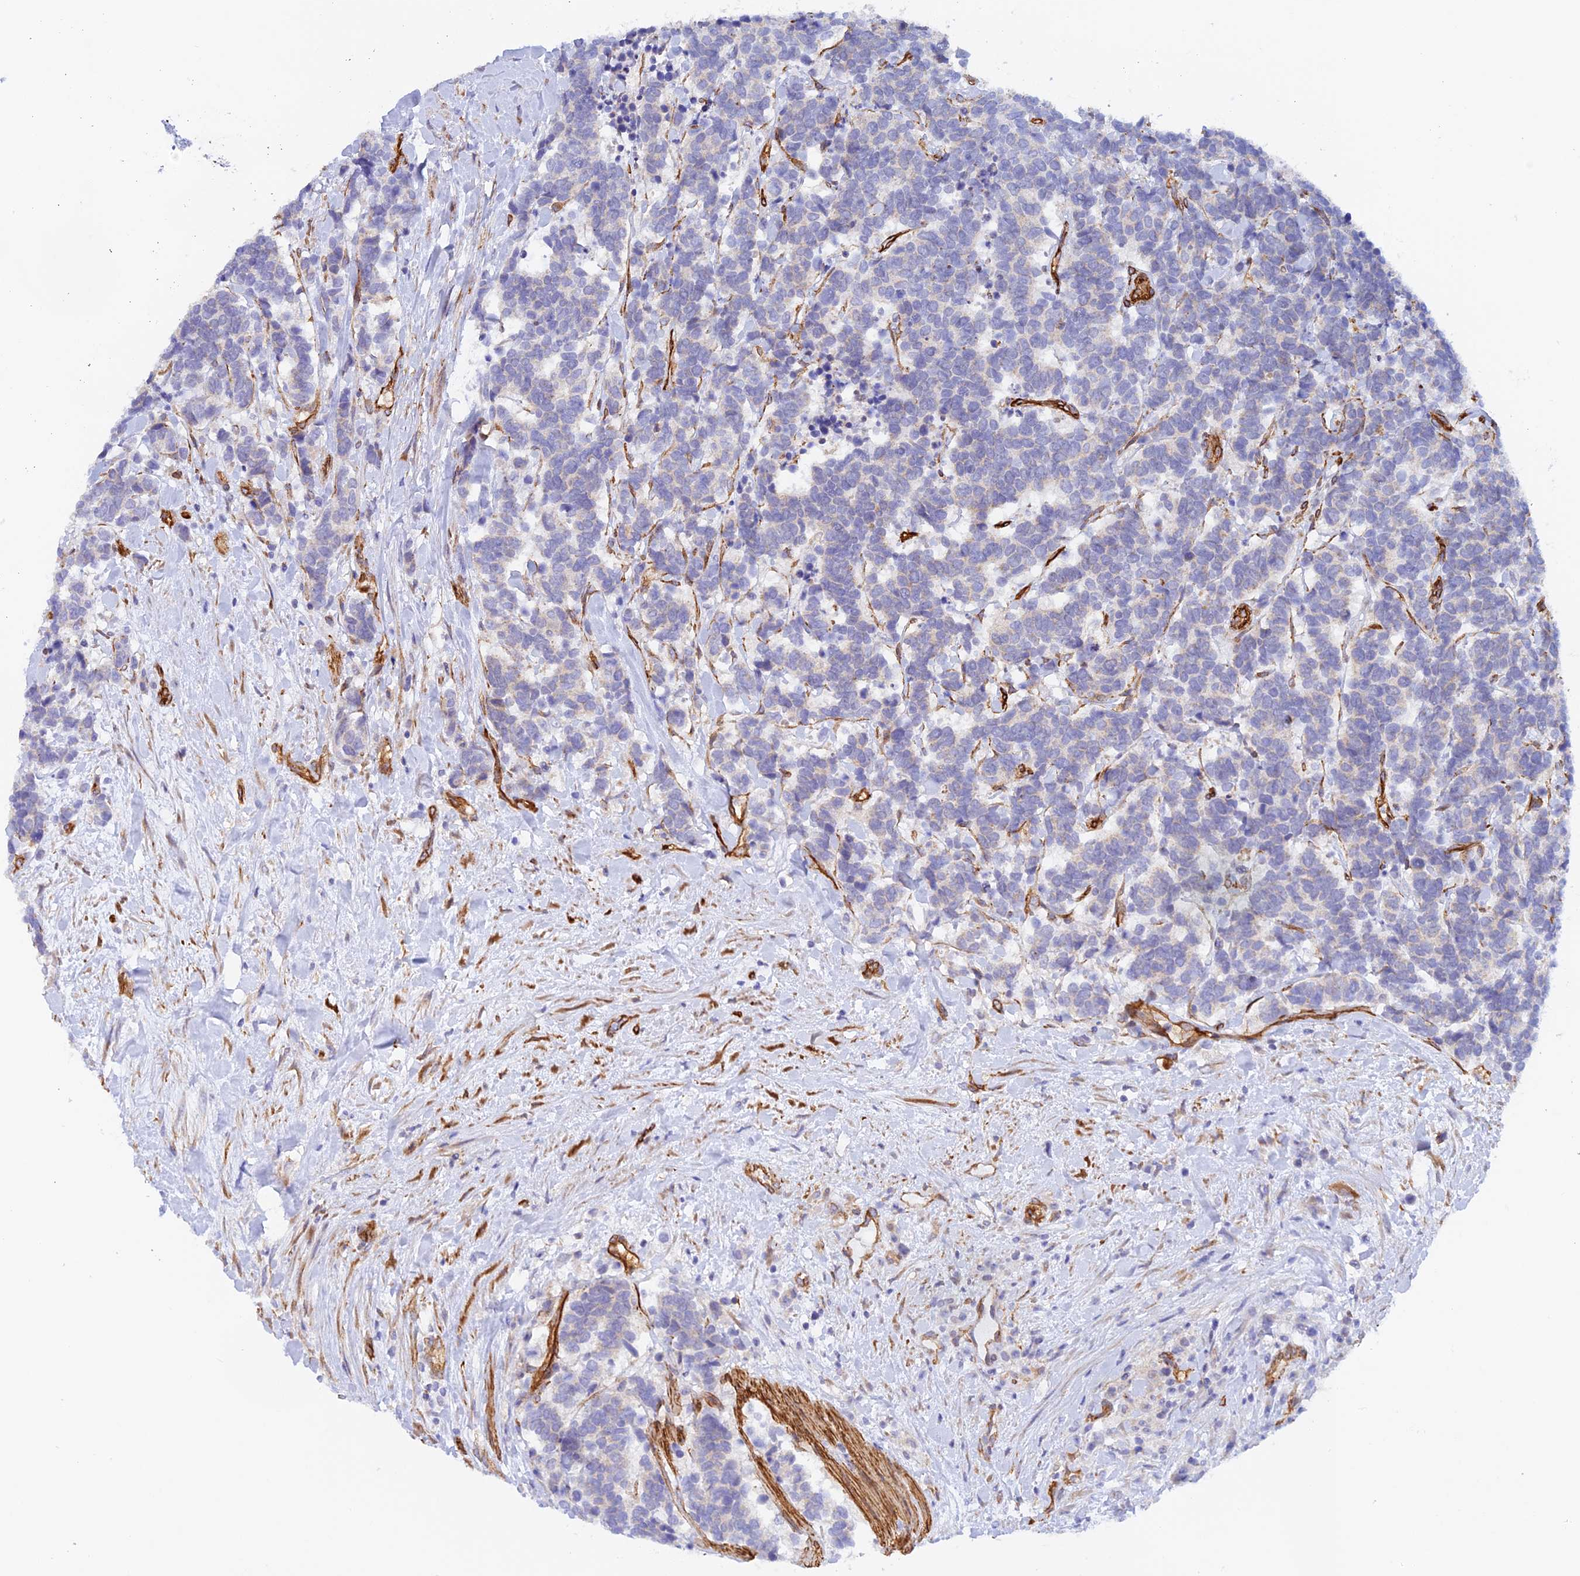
{"staining": {"intensity": "negative", "quantity": "none", "location": "none"}, "tissue": "carcinoid", "cell_type": "Tumor cells", "image_type": "cancer", "snomed": [{"axis": "morphology", "description": "Carcinoma, NOS"}, {"axis": "morphology", "description": "Carcinoid, malignant, NOS"}, {"axis": "topography", "description": "Prostate"}], "caption": "High magnification brightfield microscopy of carcinoid stained with DAB (brown) and counterstained with hematoxylin (blue): tumor cells show no significant staining.", "gene": "MYO9A", "patient": {"sex": "male", "age": 57}}